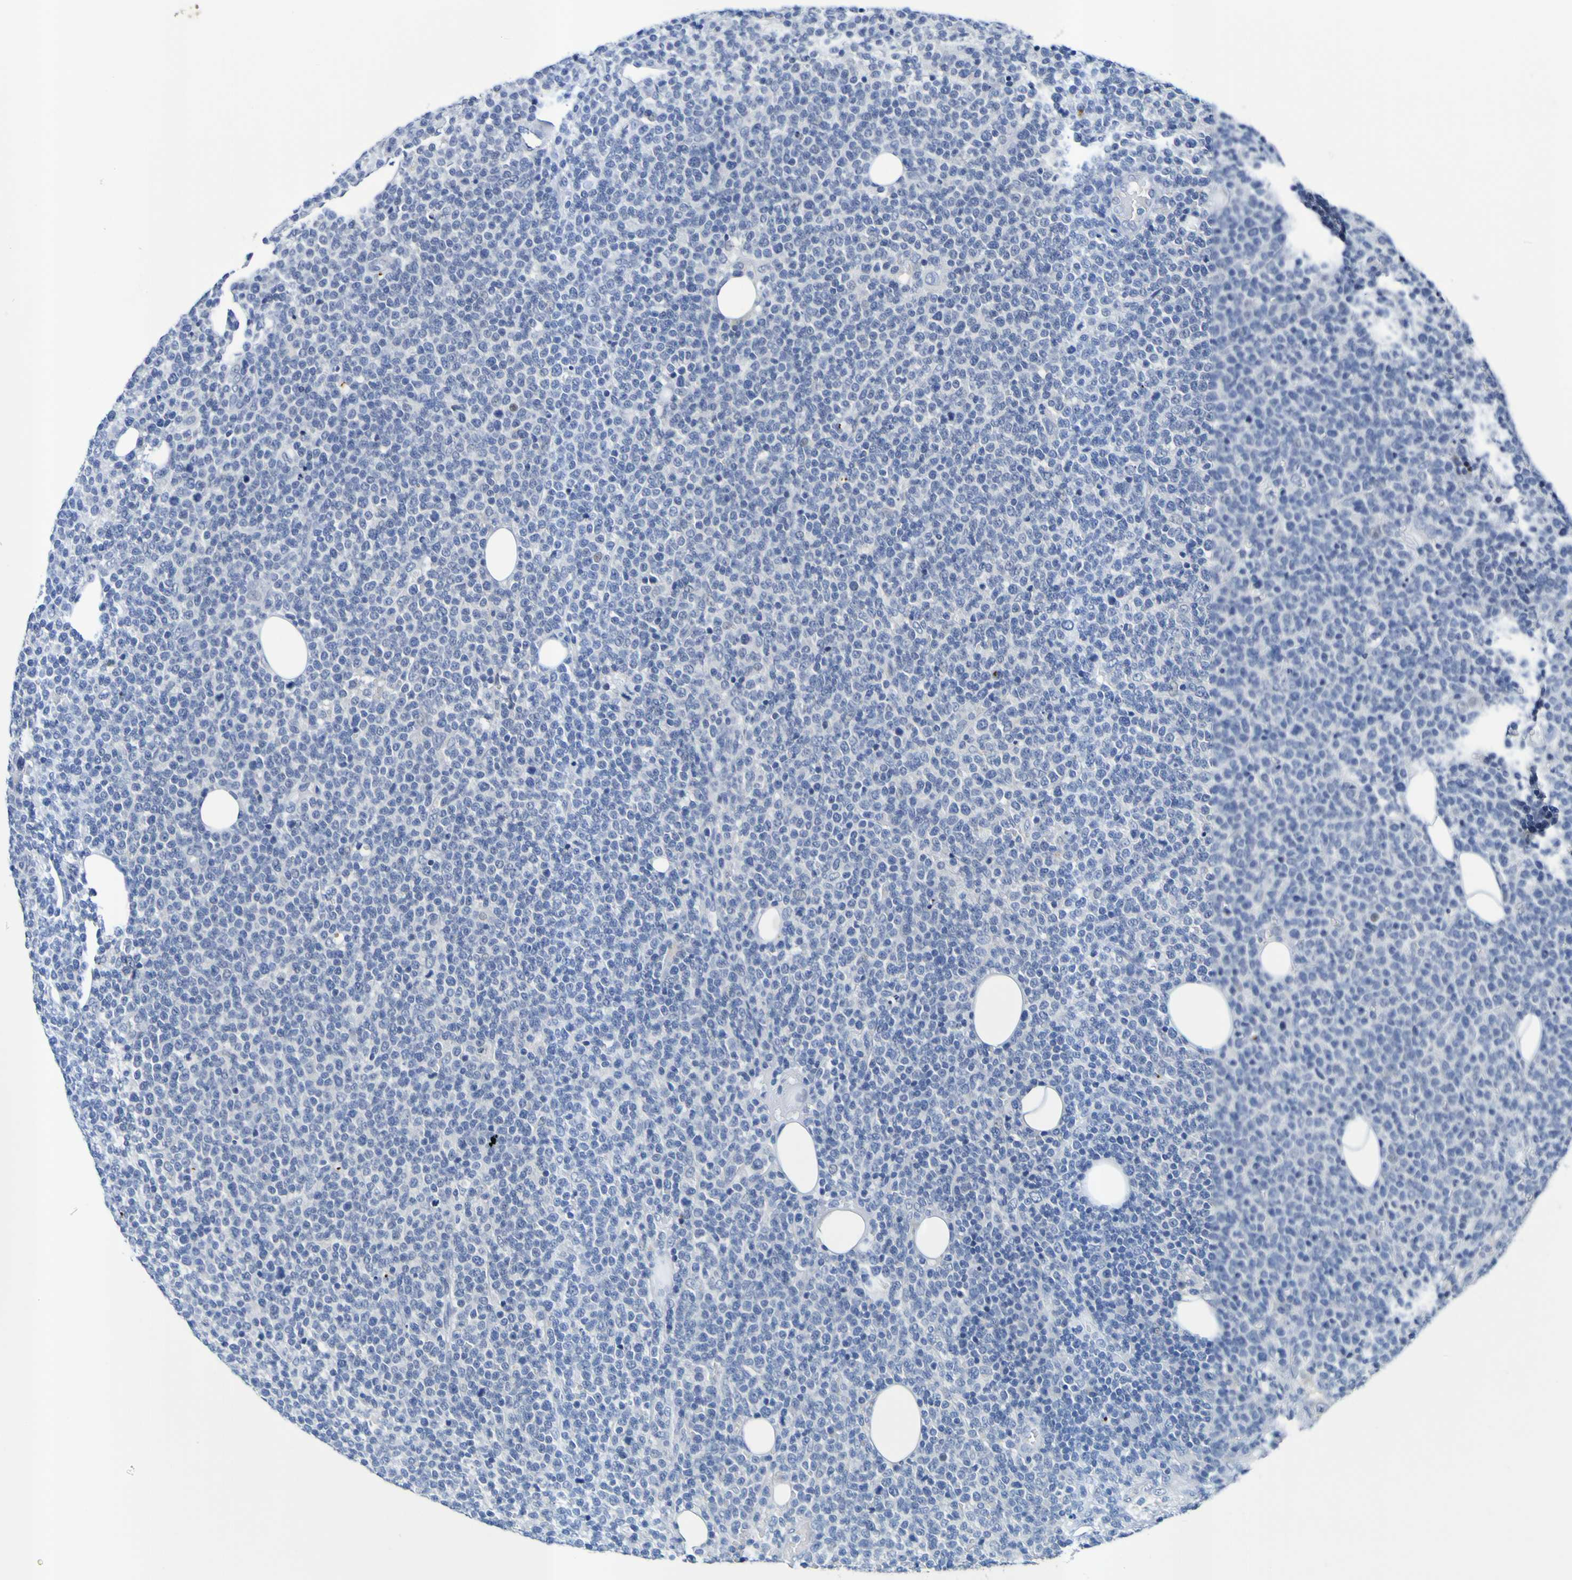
{"staining": {"intensity": "negative", "quantity": "none", "location": "none"}, "tissue": "lymphoma", "cell_type": "Tumor cells", "image_type": "cancer", "snomed": [{"axis": "morphology", "description": "Malignant lymphoma, non-Hodgkin's type, High grade"}, {"axis": "topography", "description": "Lymph node"}], "caption": "Immunohistochemical staining of lymphoma shows no significant positivity in tumor cells.", "gene": "VMA21", "patient": {"sex": "male", "age": 61}}